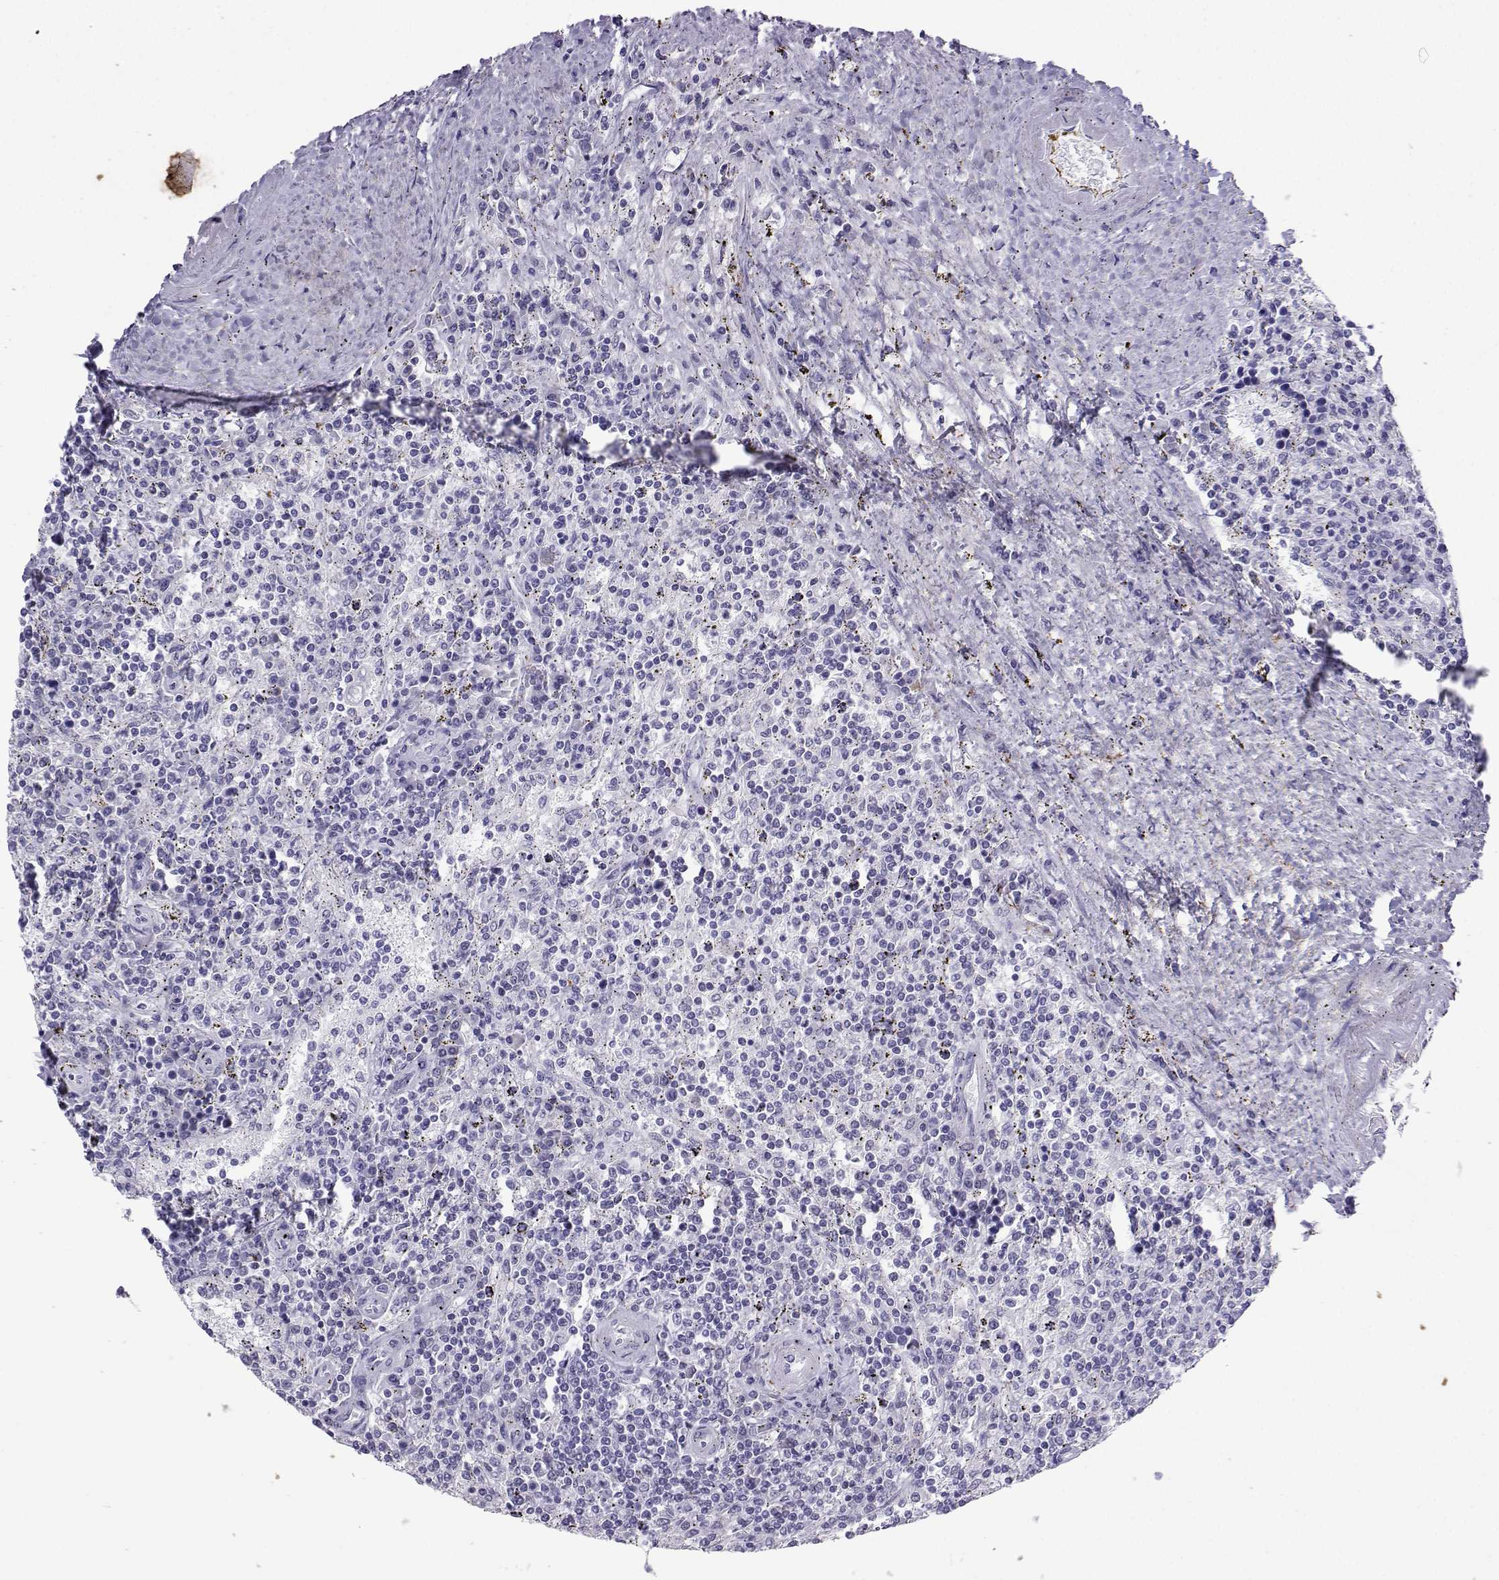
{"staining": {"intensity": "negative", "quantity": "none", "location": "none"}, "tissue": "lymphoma", "cell_type": "Tumor cells", "image_type": "cancer", "snomed": [{"axis": "morphology", "description": "Malignant lymphoma, non-Hodgkin's type, Low grade"}, {"axis": "topography", "description": "Spleen"}], "caption": "An immunohistochemistry histopathology image of malignant lymphoma, non-Hodgkin's type (low-grade) is shown. There is no staining in tumor cells of malignant lymphoma, non-Hodgkin's type (low-grade).", "gene": "LORICRIN", "patient": {"sex": "male", "age": 62}}